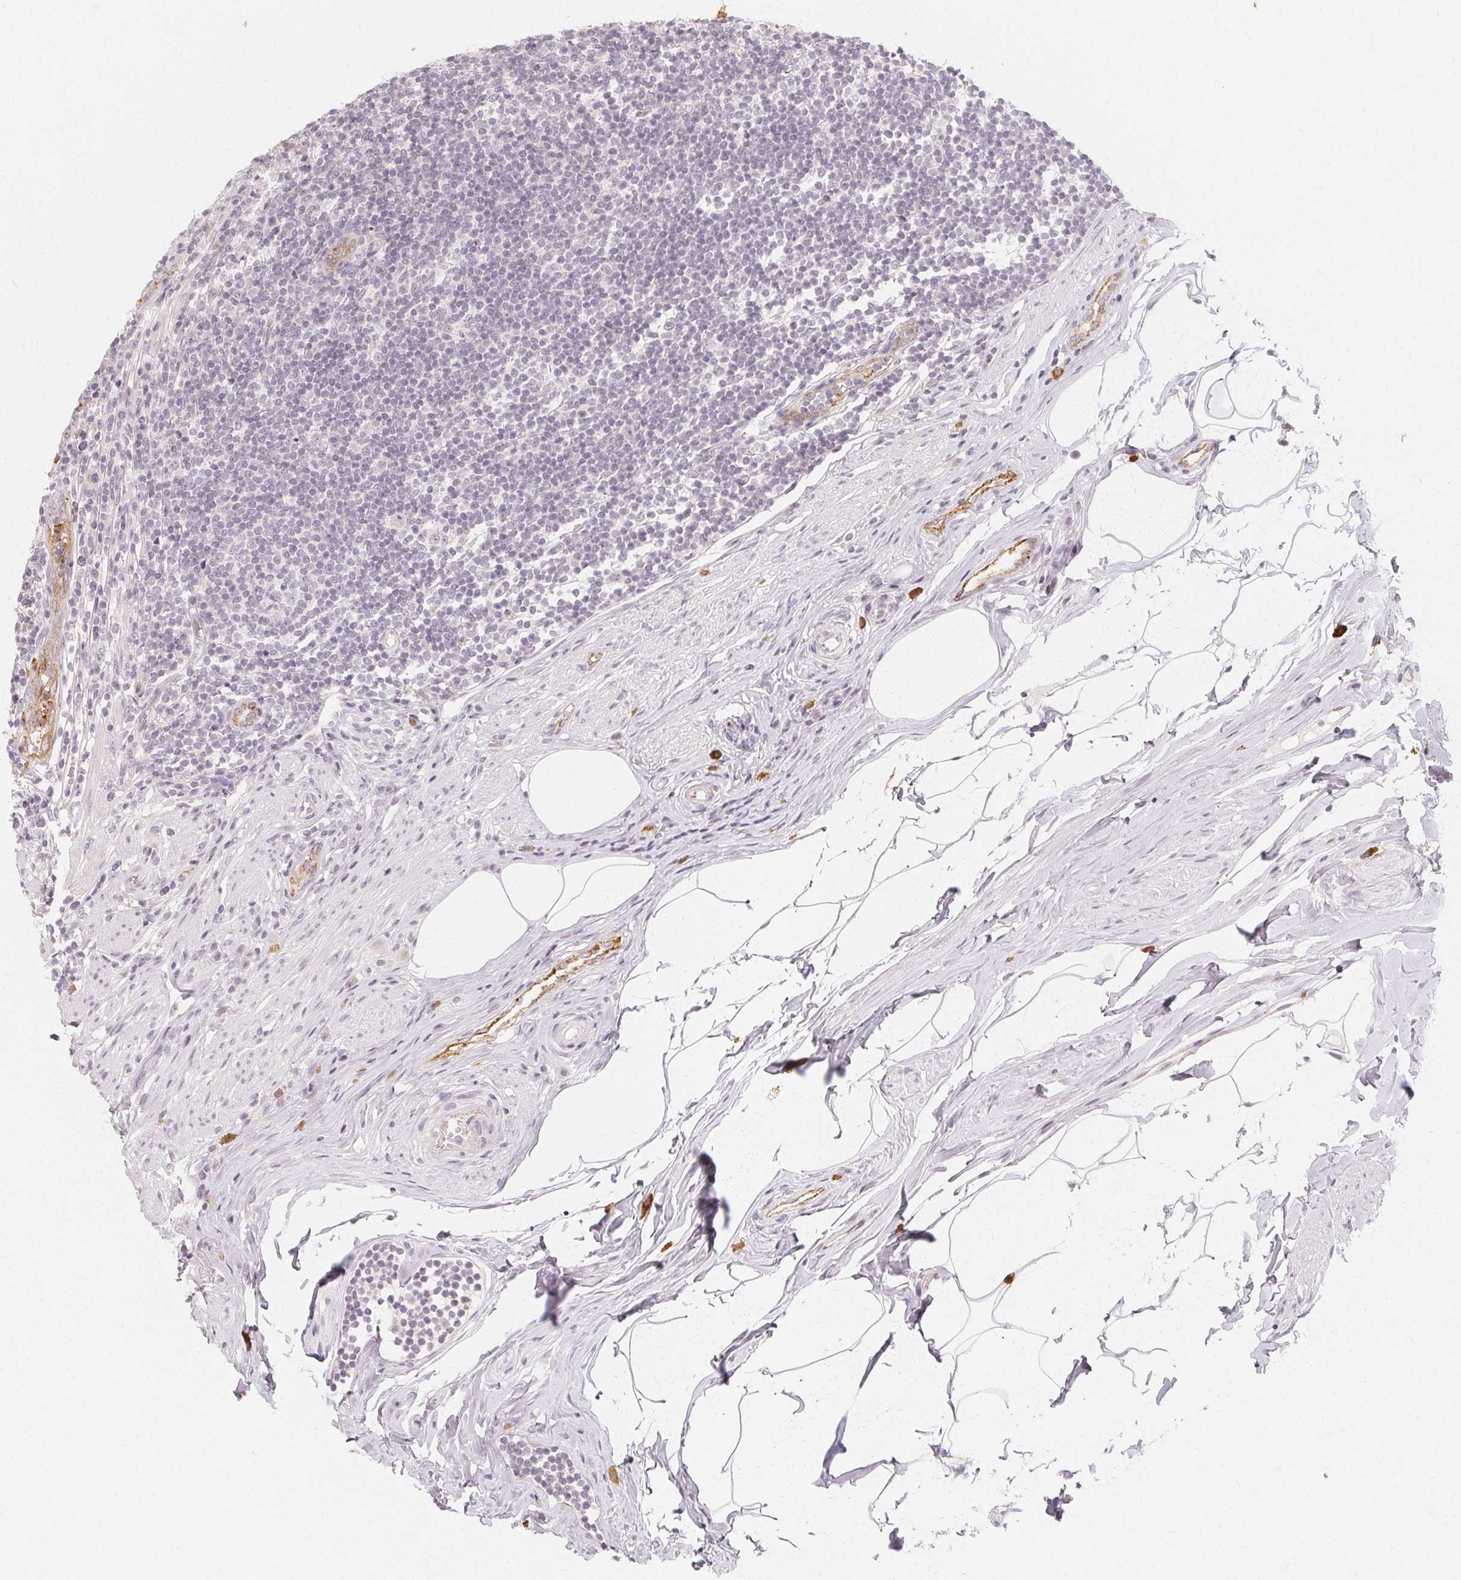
{"staining": {"intensity": "negative", "quantity": "none", "location": "none"}, "tissue": "appendix", "cell_type": "Glandular cells", "image_type": "normal", "snomed": [{"axis": "morphology", "description": "Normal tissue, NOS"}, {"axis": "topography", "description": "Appendix"}], "caption": "Immunohistochemical staining of benign human appendix demonstrates no significant expression in glandular cells. Nuclei are stained in blue.", "gene": "CLCNKA", "patient": {"sex": "female", "age": 56}}